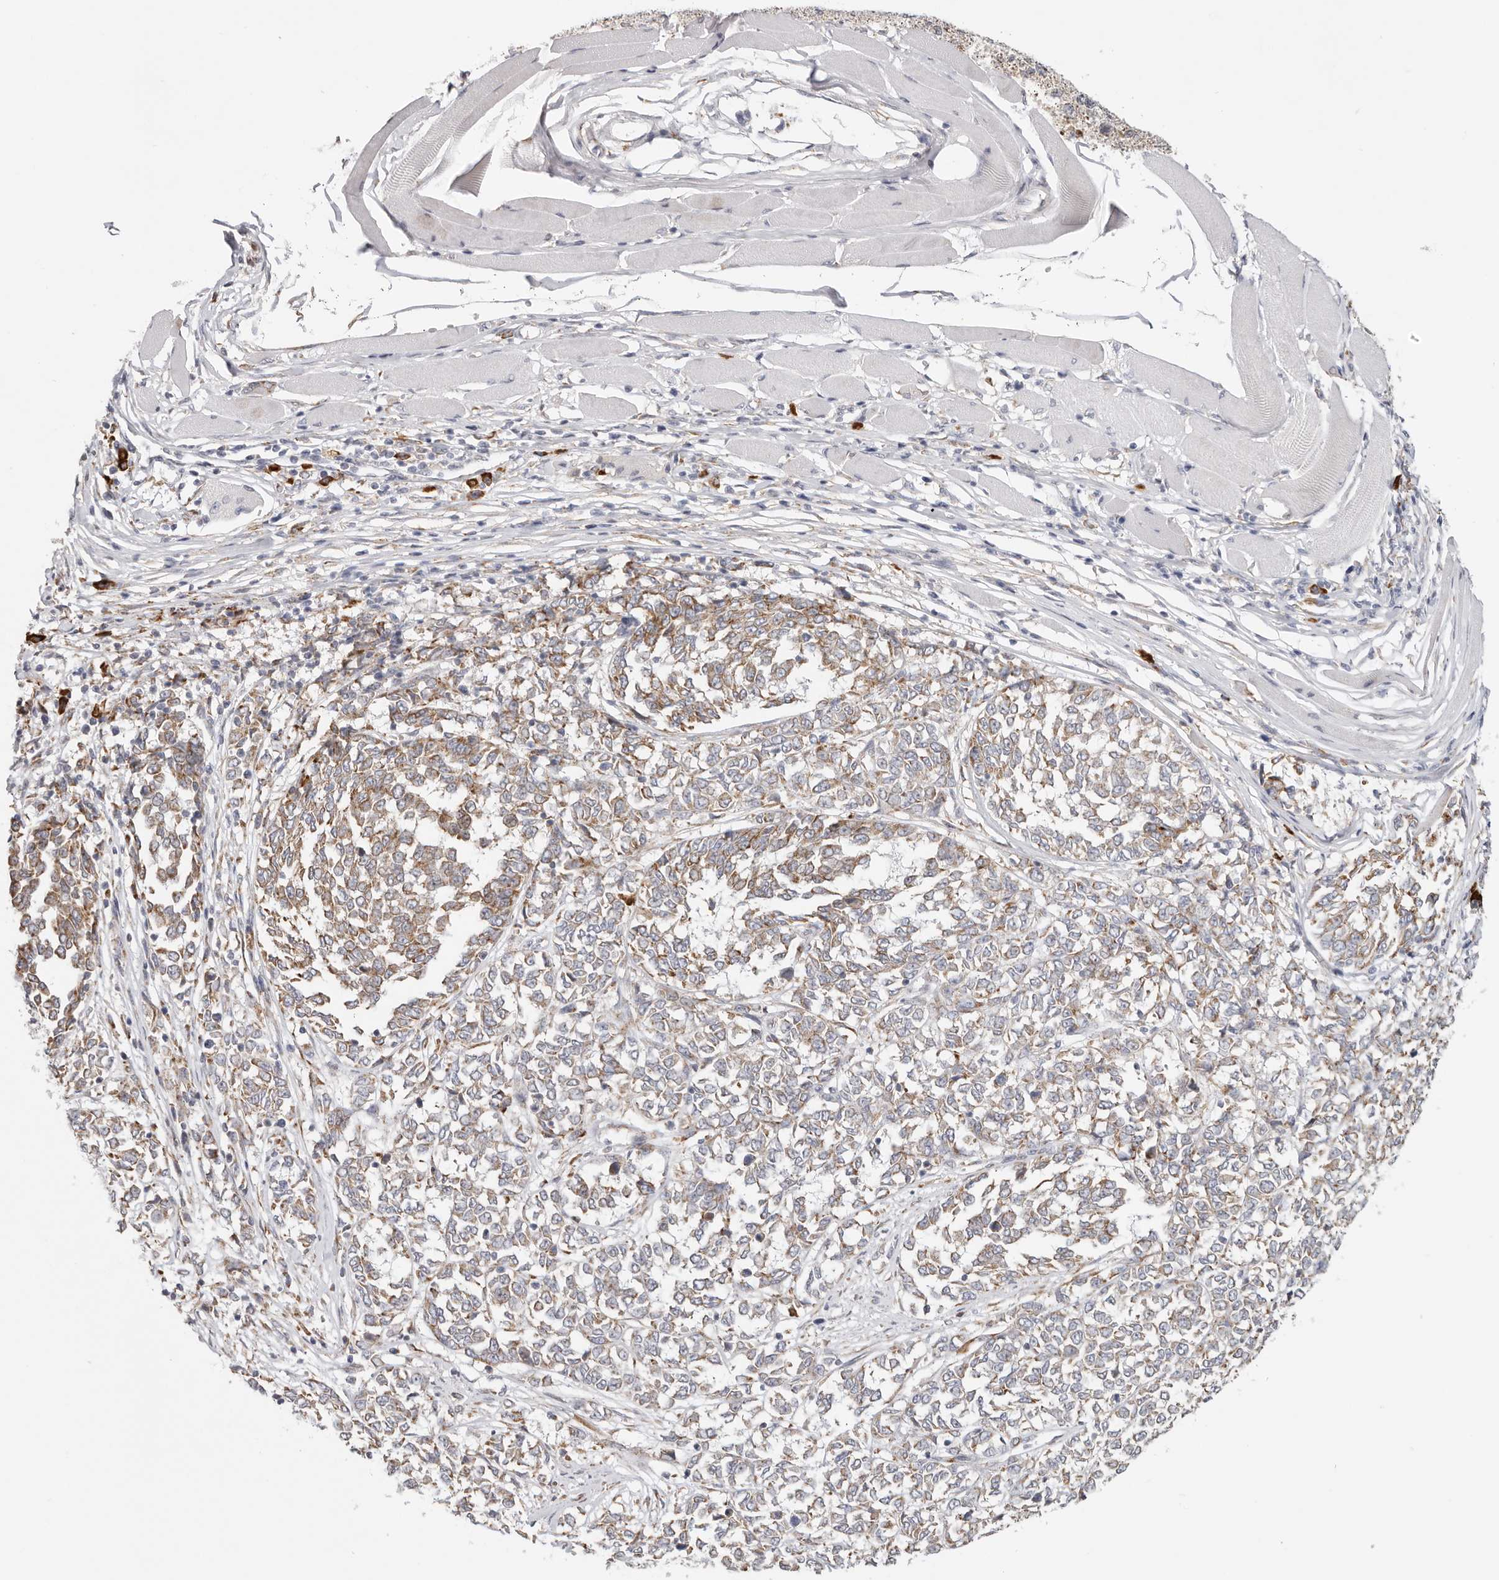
{"staining": {"intensity": "weak", "quantity": "25%-75%", "location": "cytoplasmic/membranous"}, "tissue": "melanoma", "cell_type": "Tumor cells", "image_type": "cancer", "snomed": [{"axis": "morphology", "description": "Malignant melanoma, NOS"}, {"axis": "topography", "description": "Skin"}], "caption": "This photomicrograph reveals malignant melanoma stained with immunohistochemistry (IHC) to label a protein in brown. The cytoplasmic/membranous of tumor cells show weak positivity for the protein. Nuclei are counter-stained blue.", "gene": "IL32", "patient": {"sex": "female", "age": 72}}